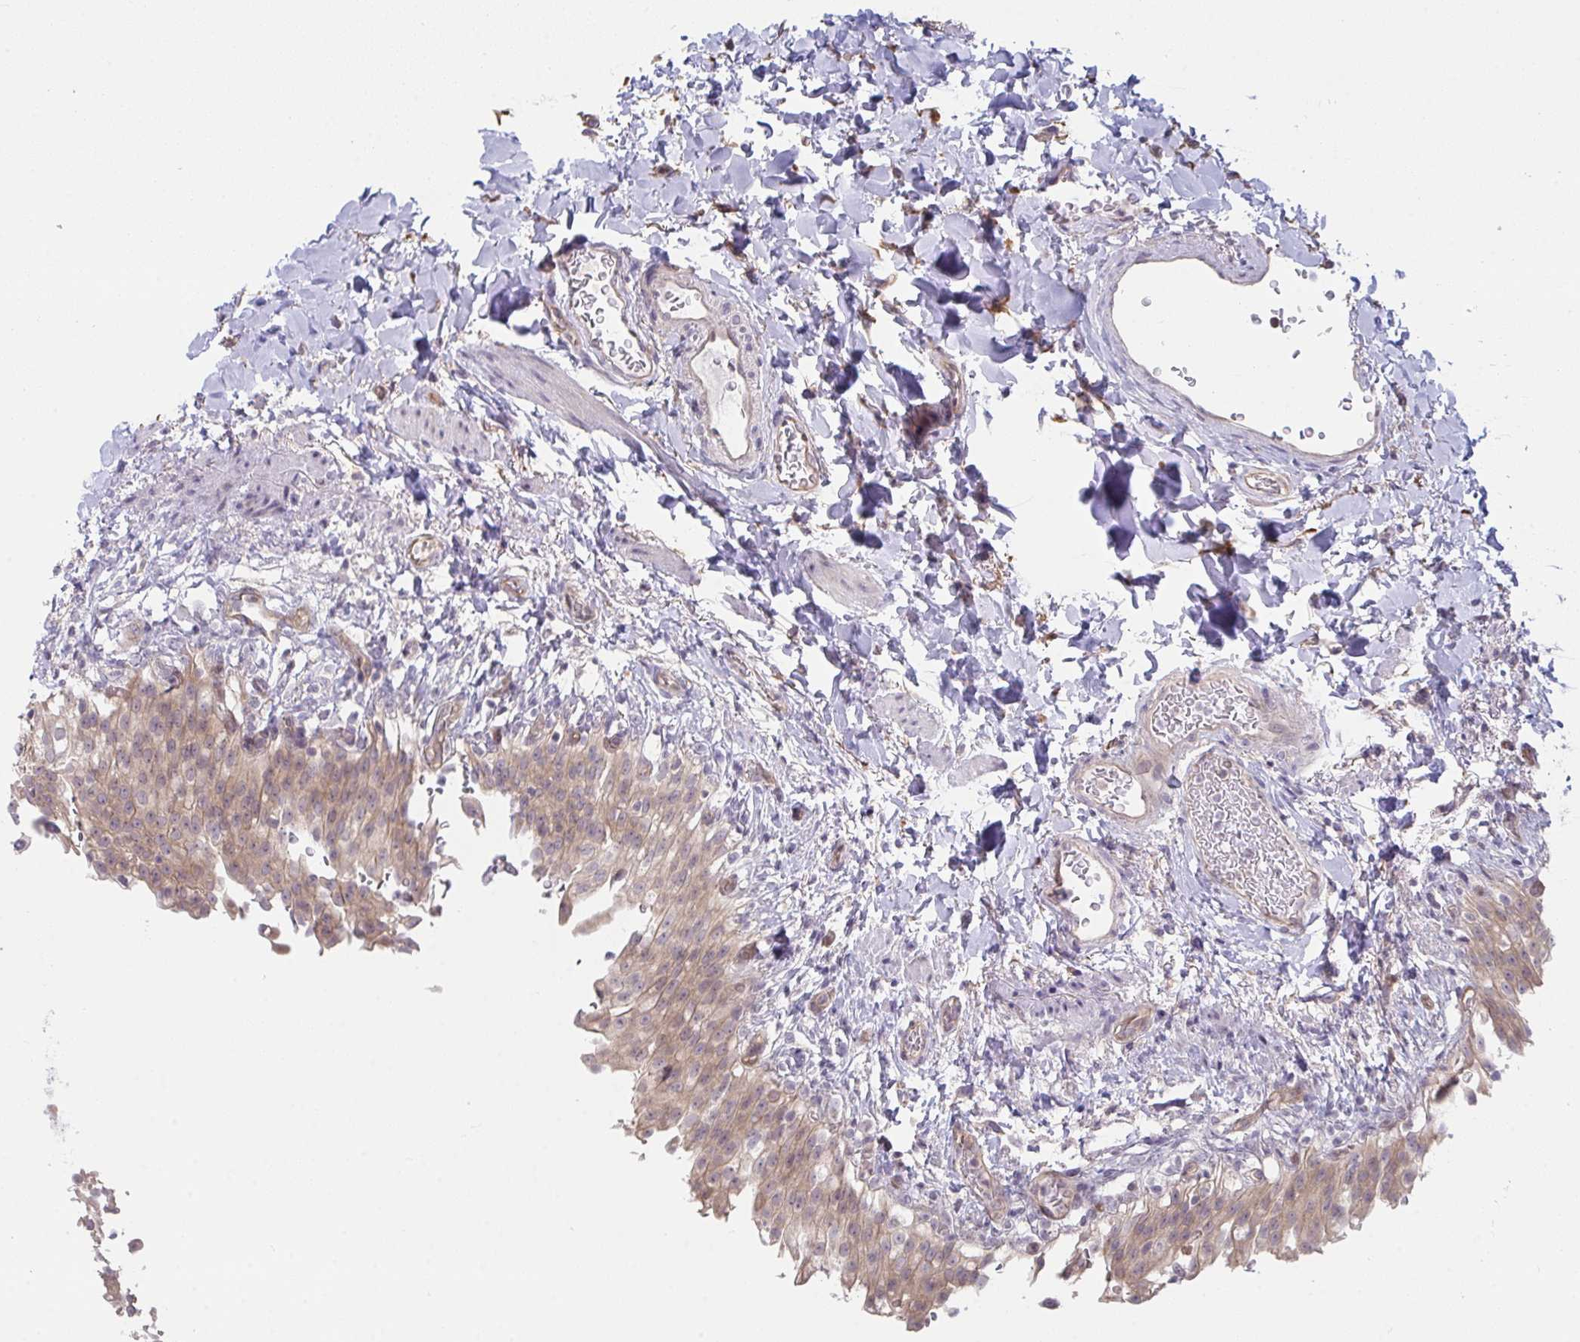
{"staining": {"intensity": "moderate", "quantity": ">75%", "location": "cytoplasmic/membranous"}, "tissue": "urinary bladder", "cell_type": "Urothelial cells", "image_type": "normal", "snomed": [{"axis": "morphology", "description": "Normal tissue, NOS"}, {"axis": "topography", "description": "Urinary bladder"}, {"axis": "topography", "description": "Peripheral nerve tissue"}], "caption": "Immunohistochemistry of benign human urinary bladder exhibits medium levels of moderate cytoplasmic/membranous staining in approximately >75% of urothelial cells. The staining was performed using DAB (3,3'-diaminobenzidine) to visualize the protein expression in brown, while the nuclei were stained in blue with hematoxylin (Magnification: 20x).", "gene": "CASP9", "patient": {"sex": "female", "age": 60}}